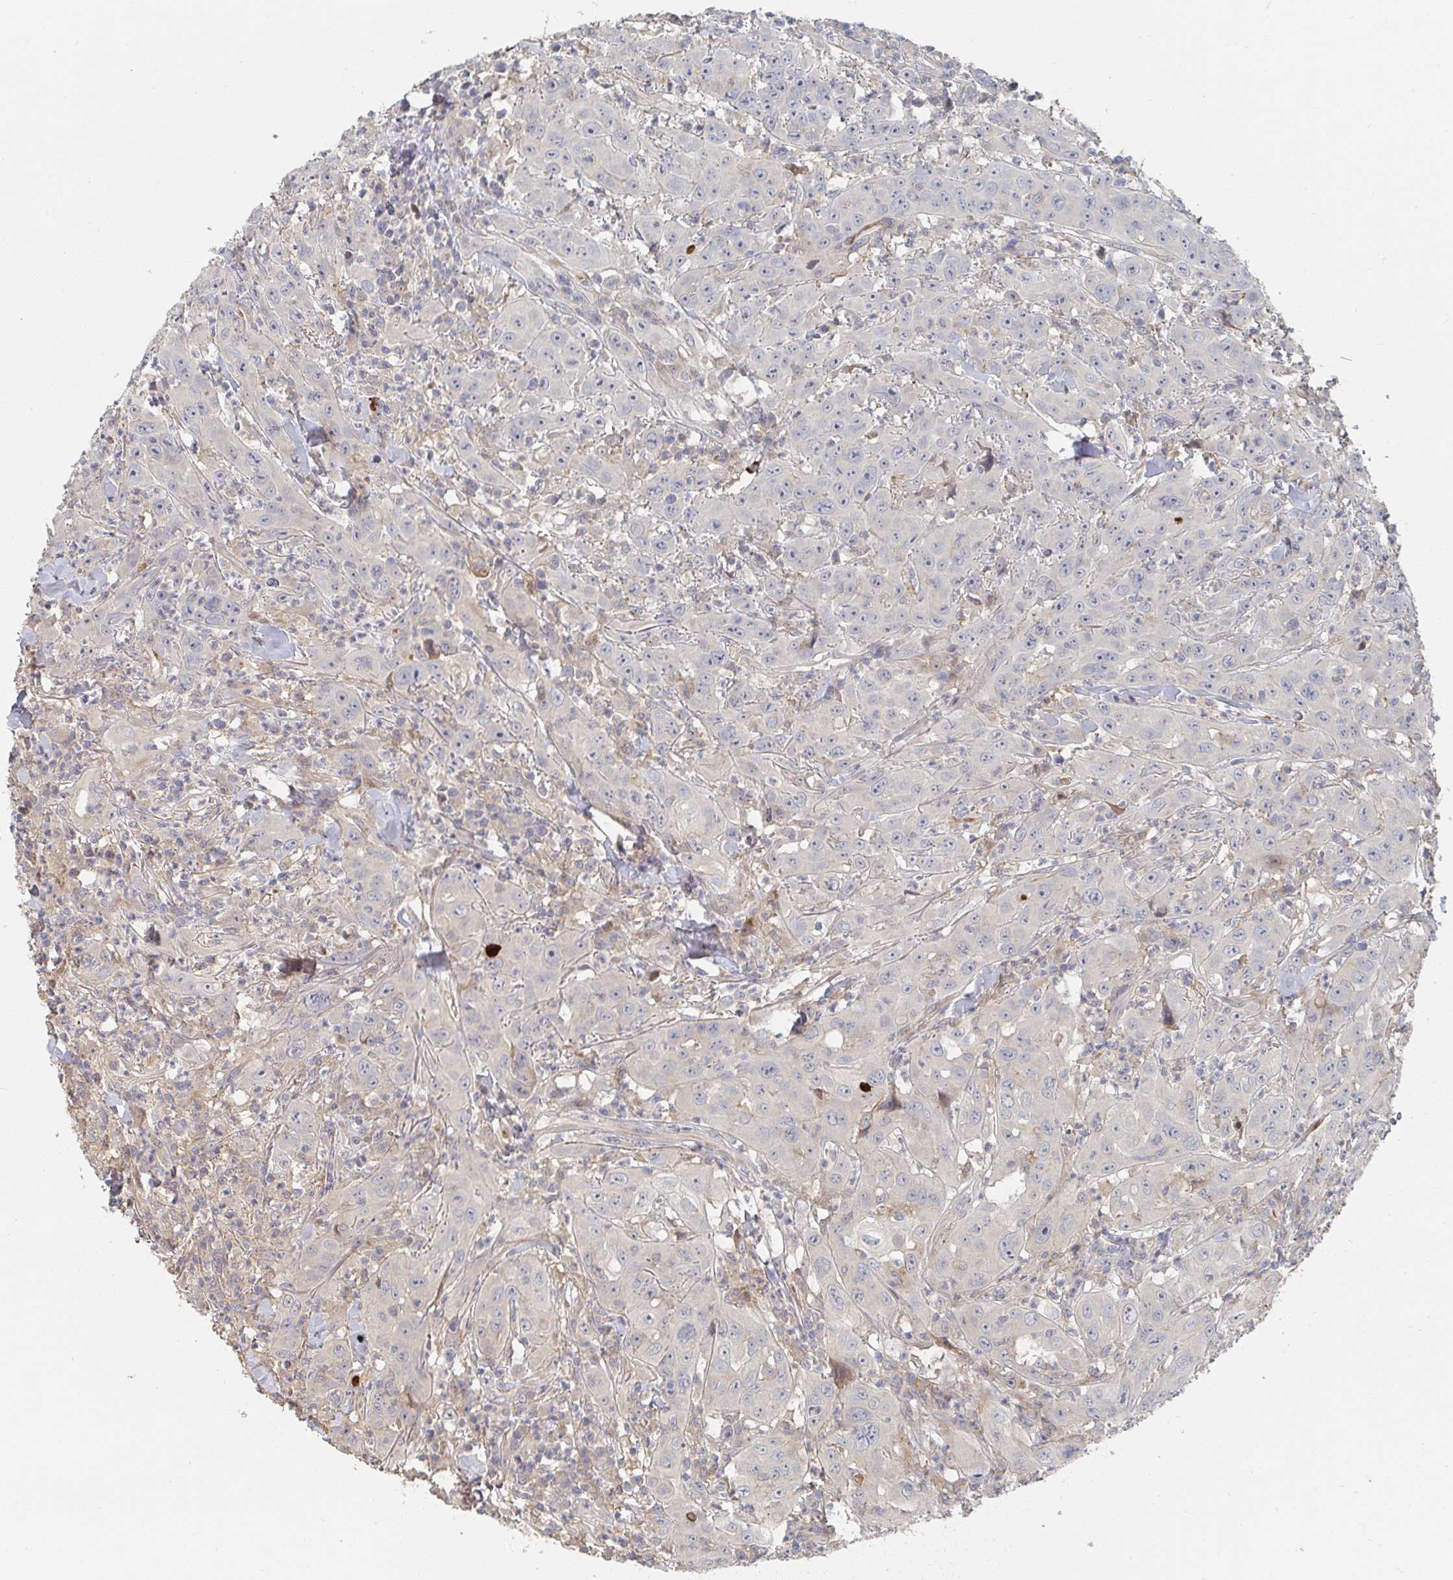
{"staining": {"intensity": "weak", "quantity": "25%-75%", "location": "cytoplasmic/membranous"}, "tissue": "head and neck cancer", "cell_type": "Tumor cells", "image_type": "cancer", "snomed": [{"axis": "morphology", "description": "Squamous cell carcinoma, NOS"}, {"axis": "topography", "description": "Skin"}, {"axis": "topography", "description": "Head-Neck"}], "caption": "This micrograph displays head and neck cancer stained with immunohistochemistry (IHC) to label a protein in brown. The cytoplasmic/membranous of tumor cells show weak positivity for the protein. Nuclei are counter-stained blue.", "gene": "PTEN", "patient": {"sex": "male", "age": 80}}